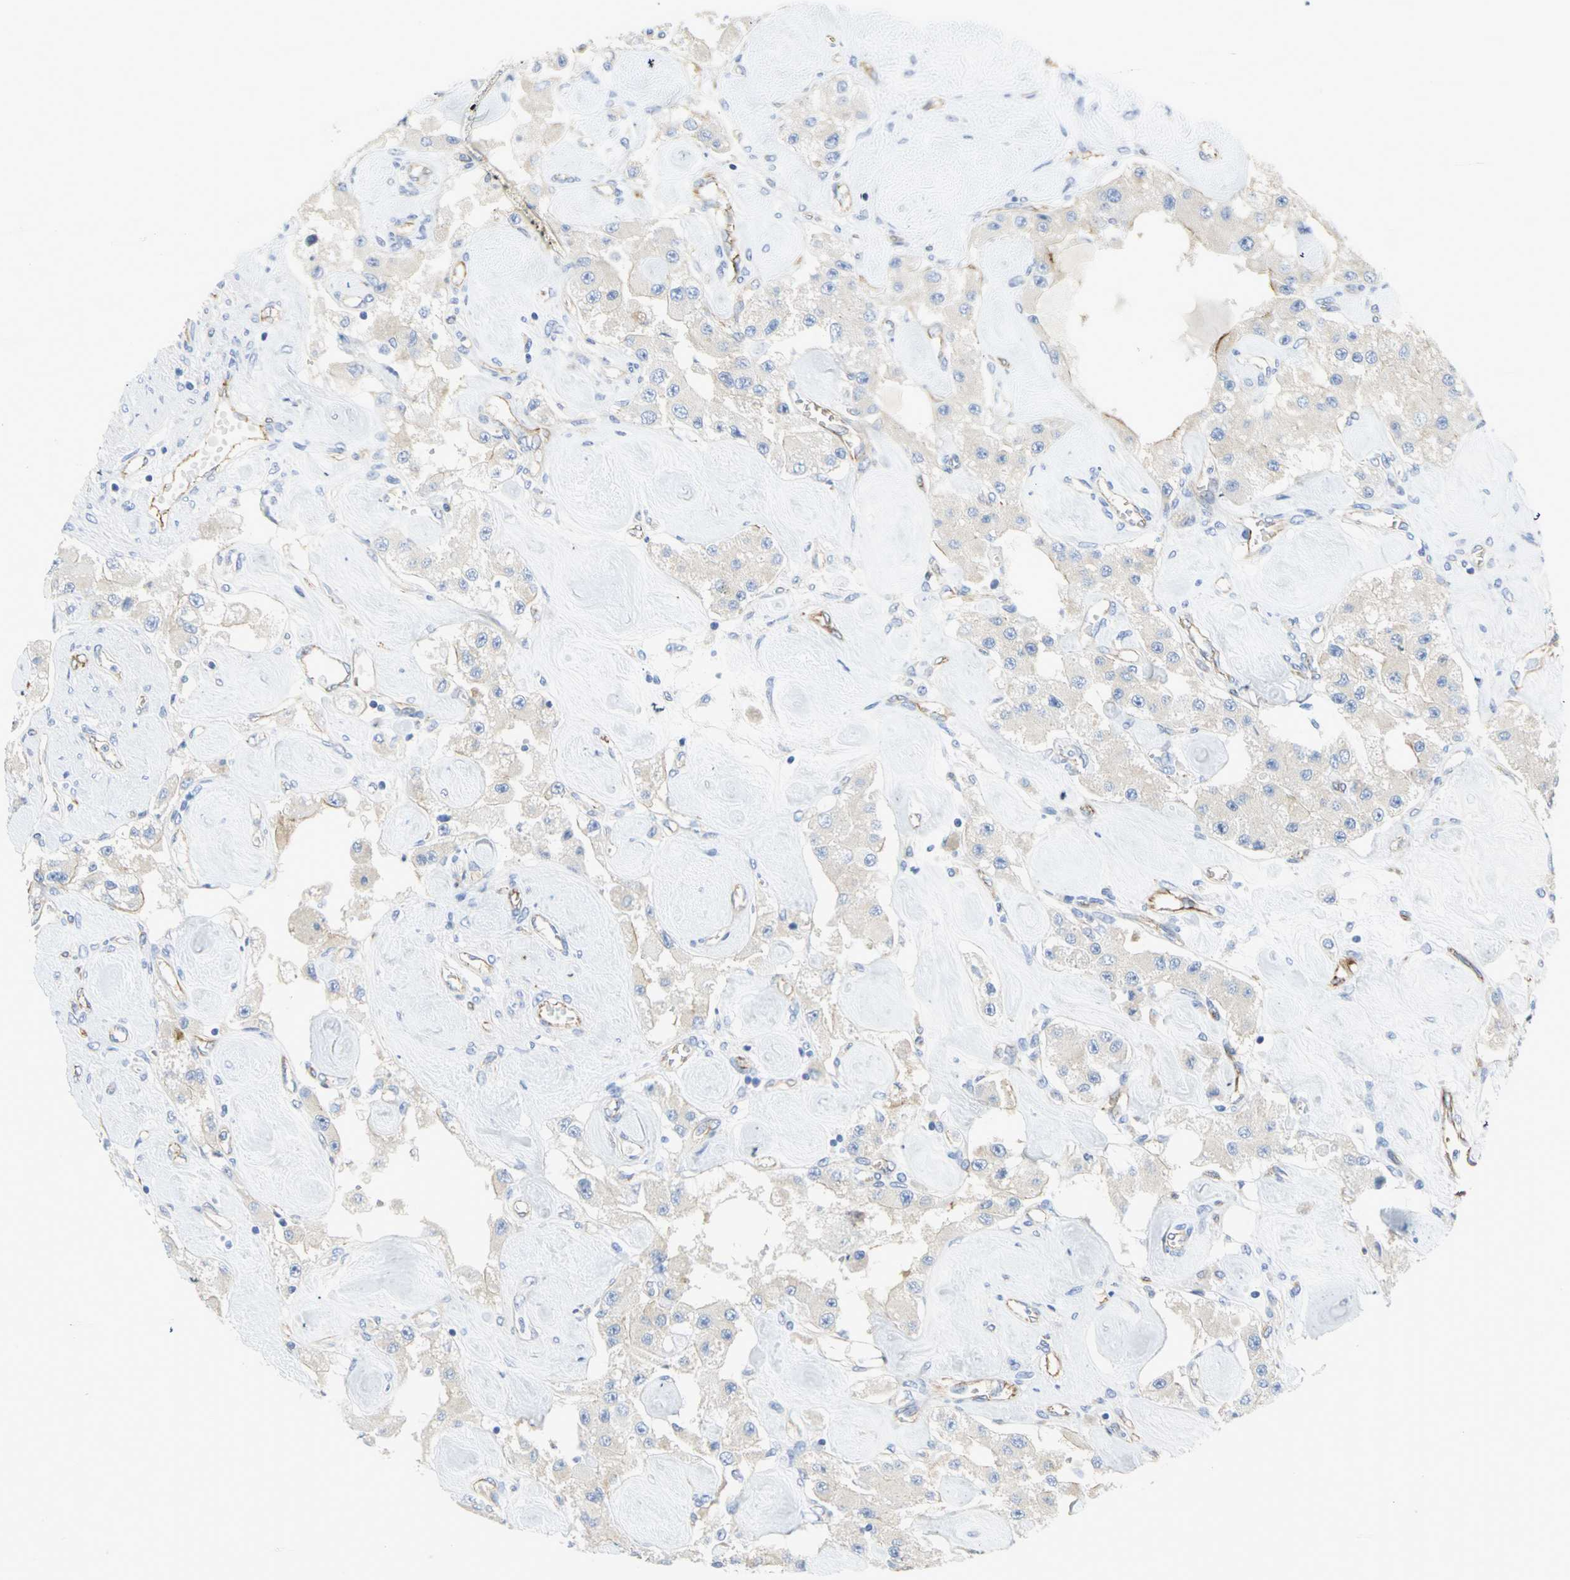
{"staining": {"intensity": "negative", "quantity": "none", "location": "none"}, "tissue": "carcinoid", "cell_type": "Tumor cells", "image_type": "cancer", "snomed": [{"axis": "morphology", "description": "Carcinoid, malignant, NOS"}, {"axis": "topography", "description": "Pancreas"}], "caption": "DAB (3,3'-diaminobenzidine) immunohistochemical staining of human carcinoid shows no significant expression in tumor cells.", "gene": "FLNB", "patient": {"sex": "male", "age": 41}}